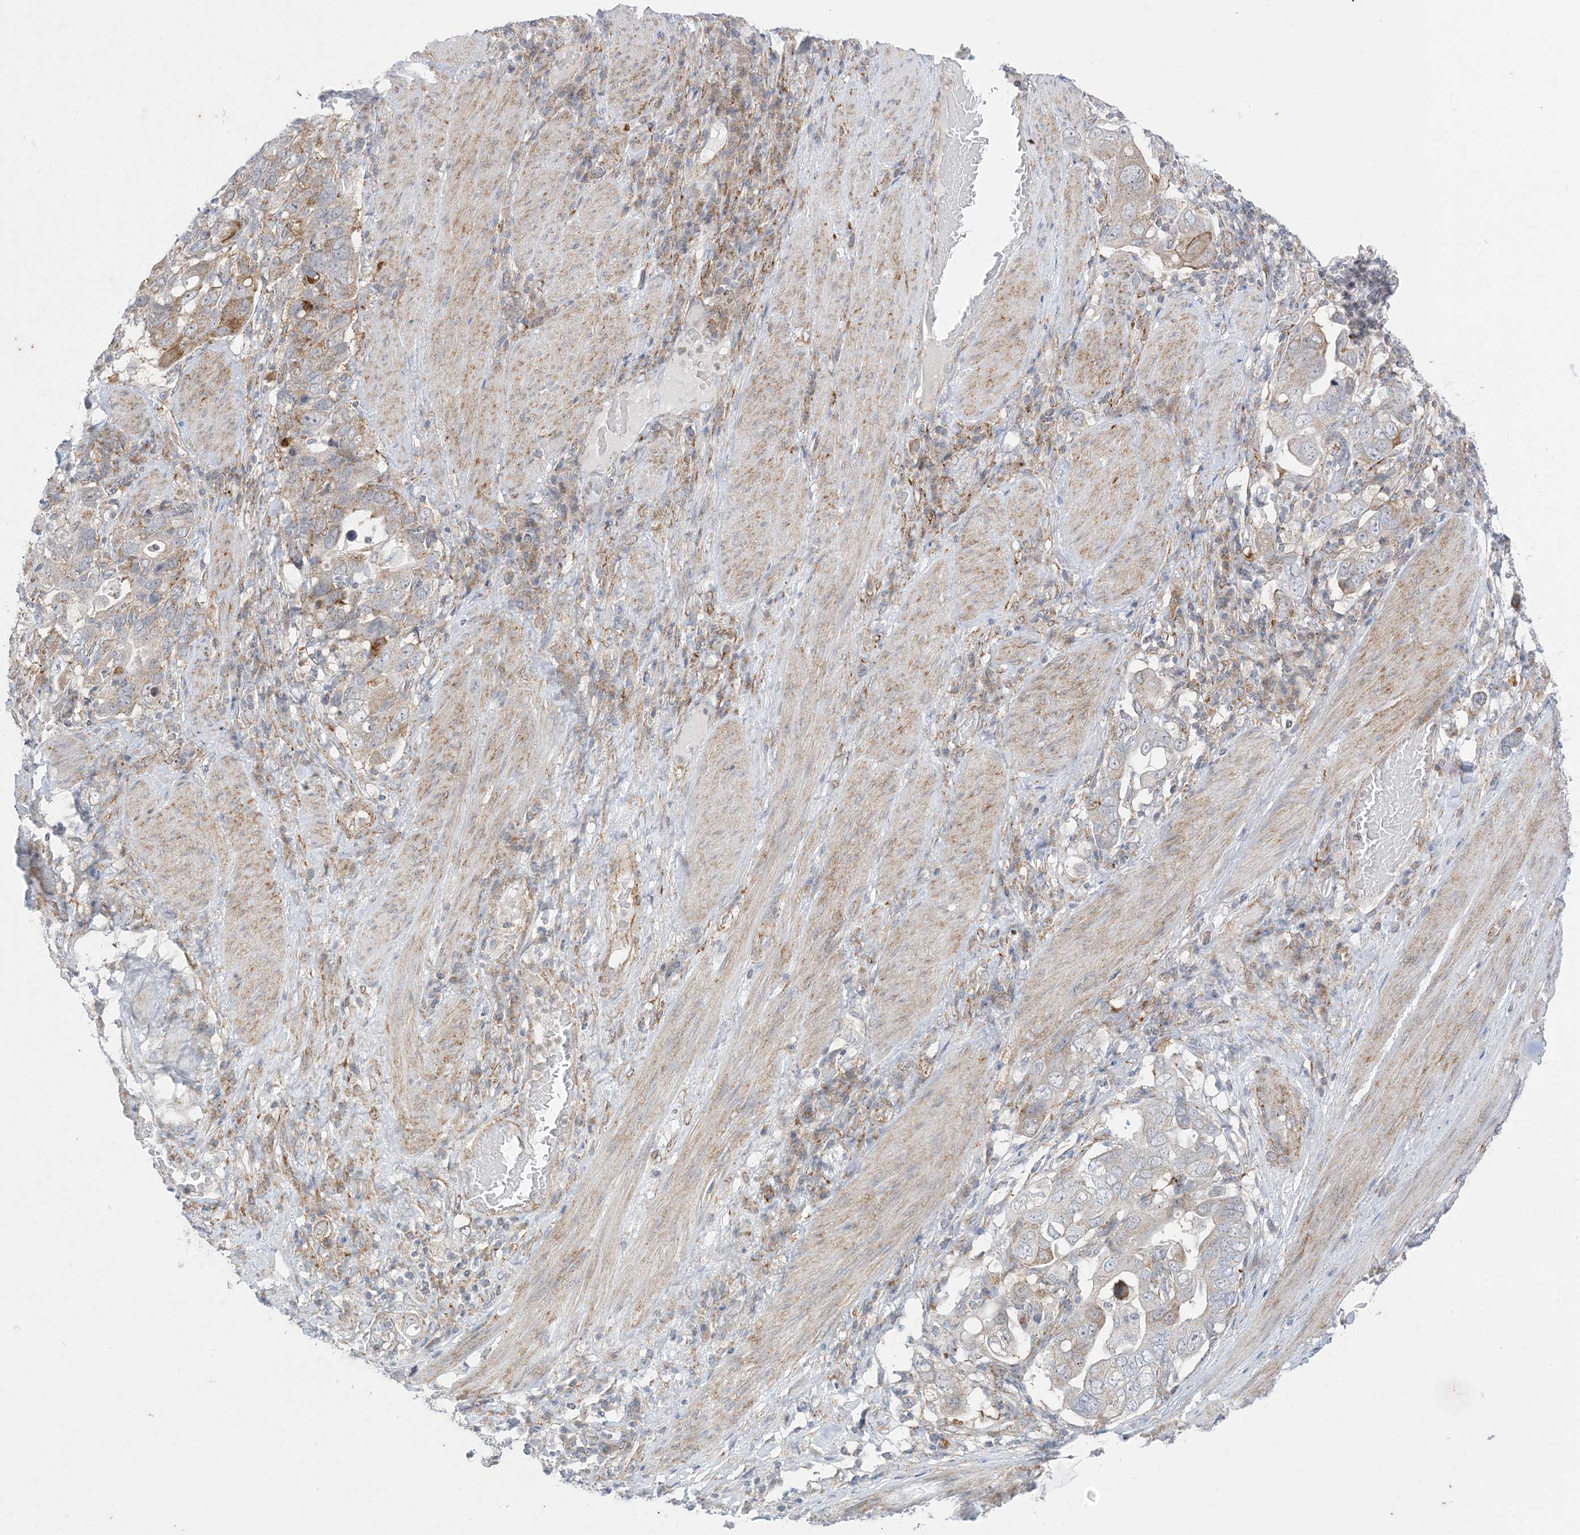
{"staining": {"intensity": "moderate", "quantity": "<25%", "location": "cytoplasmic/membranous"}, "tissue": "stomach cancer", "cell_type": "Tumor cells", "image_type": "cancer", "snomed": [{"axis": "morphology", "description": "Adenocarcinoma, NOS"}, {"axis": "topography", "description": "Stomach, upper"}], "caption": "Immunohistochemistry image of neoplastic tissue: adenocarcinoma (stomach) stained using immunohistochemistry (IHC) demonstrates low levels of moderate protein expression localized specifically in the cytoplasmic/membranous of tumor cells, appearing as a cytoplasmic/membranous brown color.", "gene": "RAC1", "patient": {"sex": "male", "age": 62}}